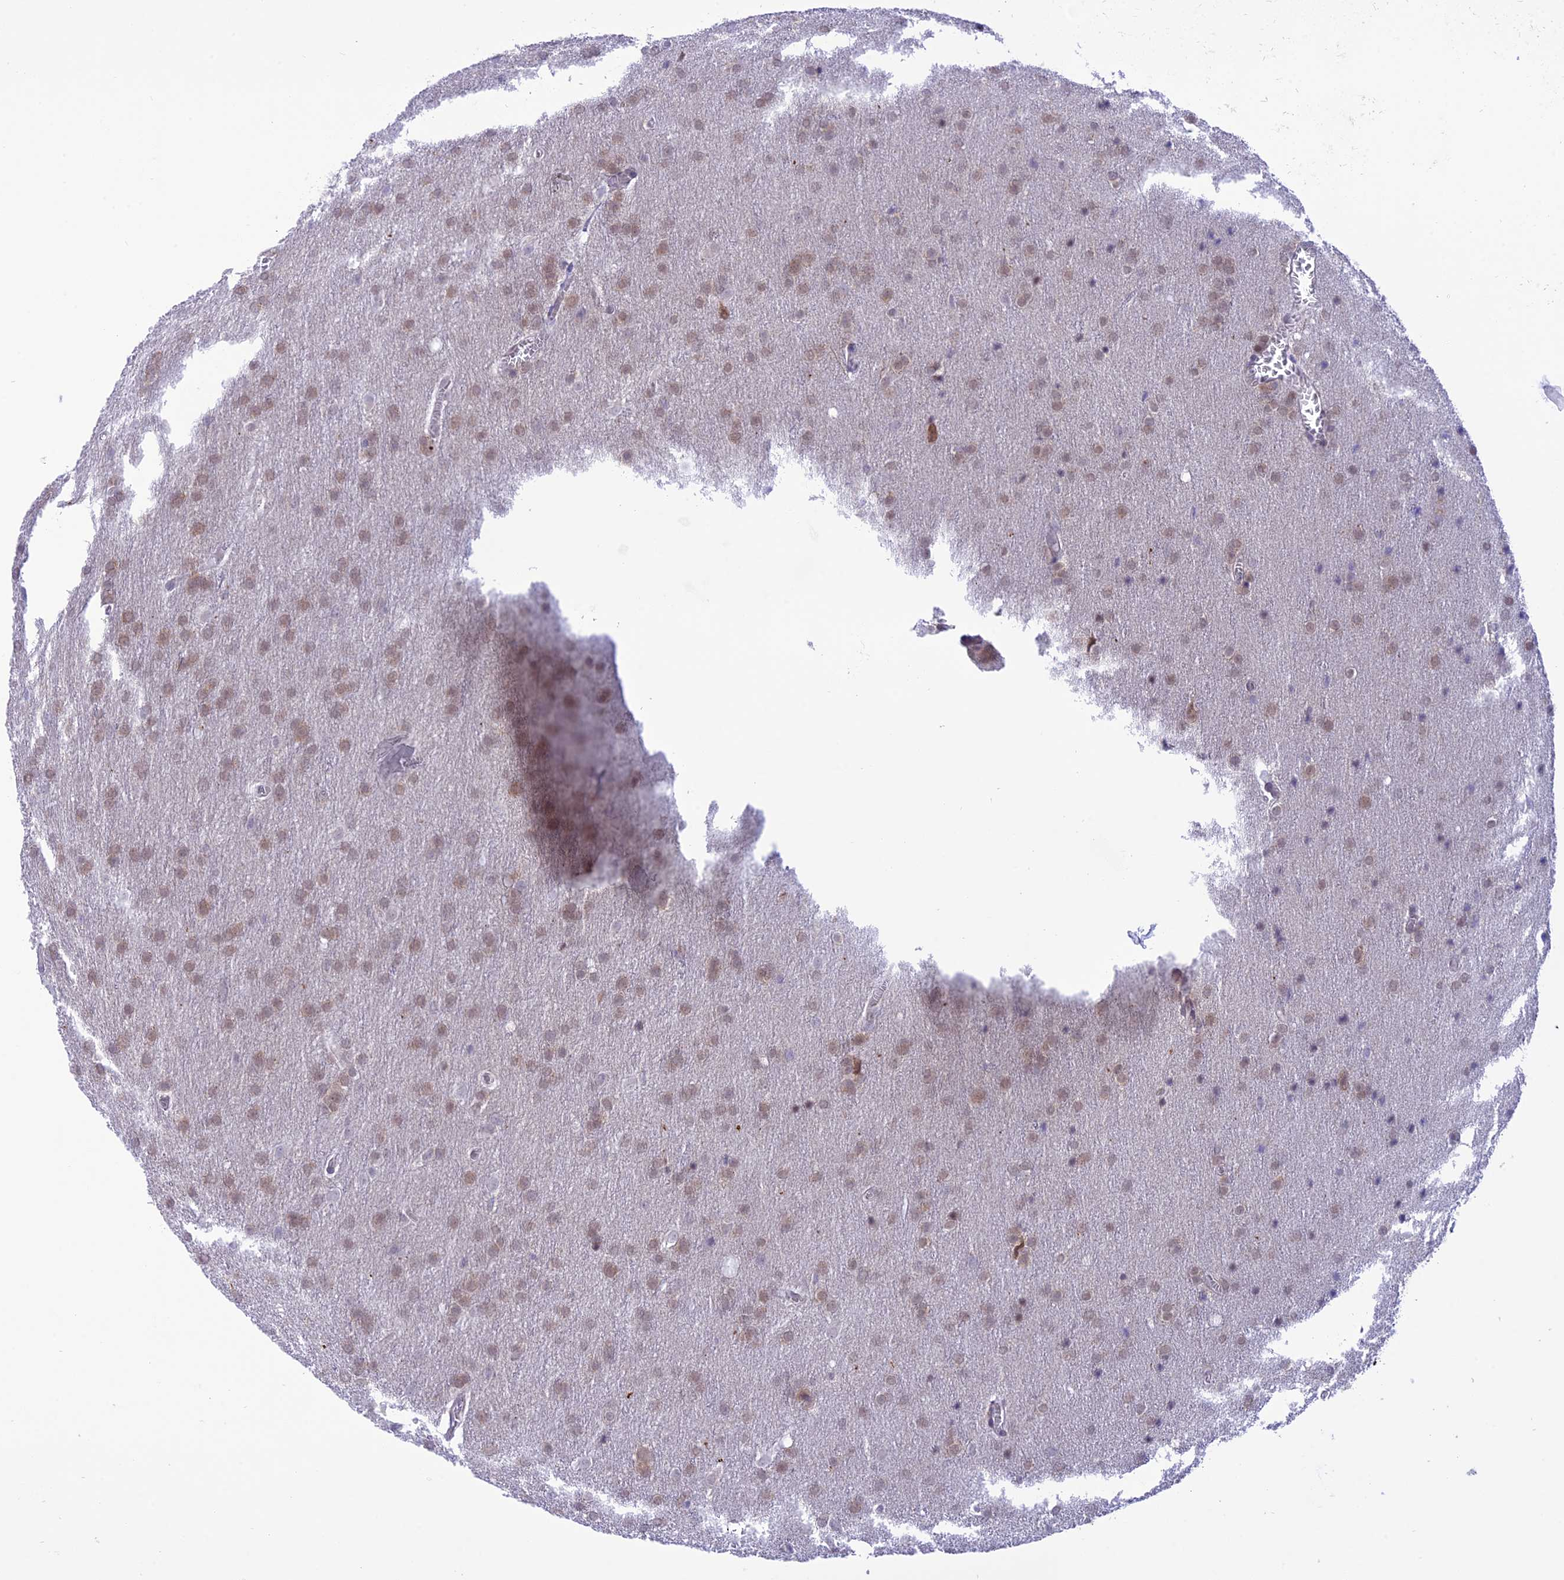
{"staining": {"intensity": "weak", "quantity": ">75%", "location": "cytoplasmic/membranous,nuclear"}, "tissue": "glioma", "cell_type": "Tumor cells", "image_type": "cancer", "snomed": [{"axis": "morphology", "description": "Glioma, malignant, Low grade"}, {"axis": "topography", "description": "Brain"}], "caption": "Glioma stained with a protein marker demonstrates weak staining in tumor cells.", "gene": "RNF126", "patient": {"sex": "female", "age": 32}}